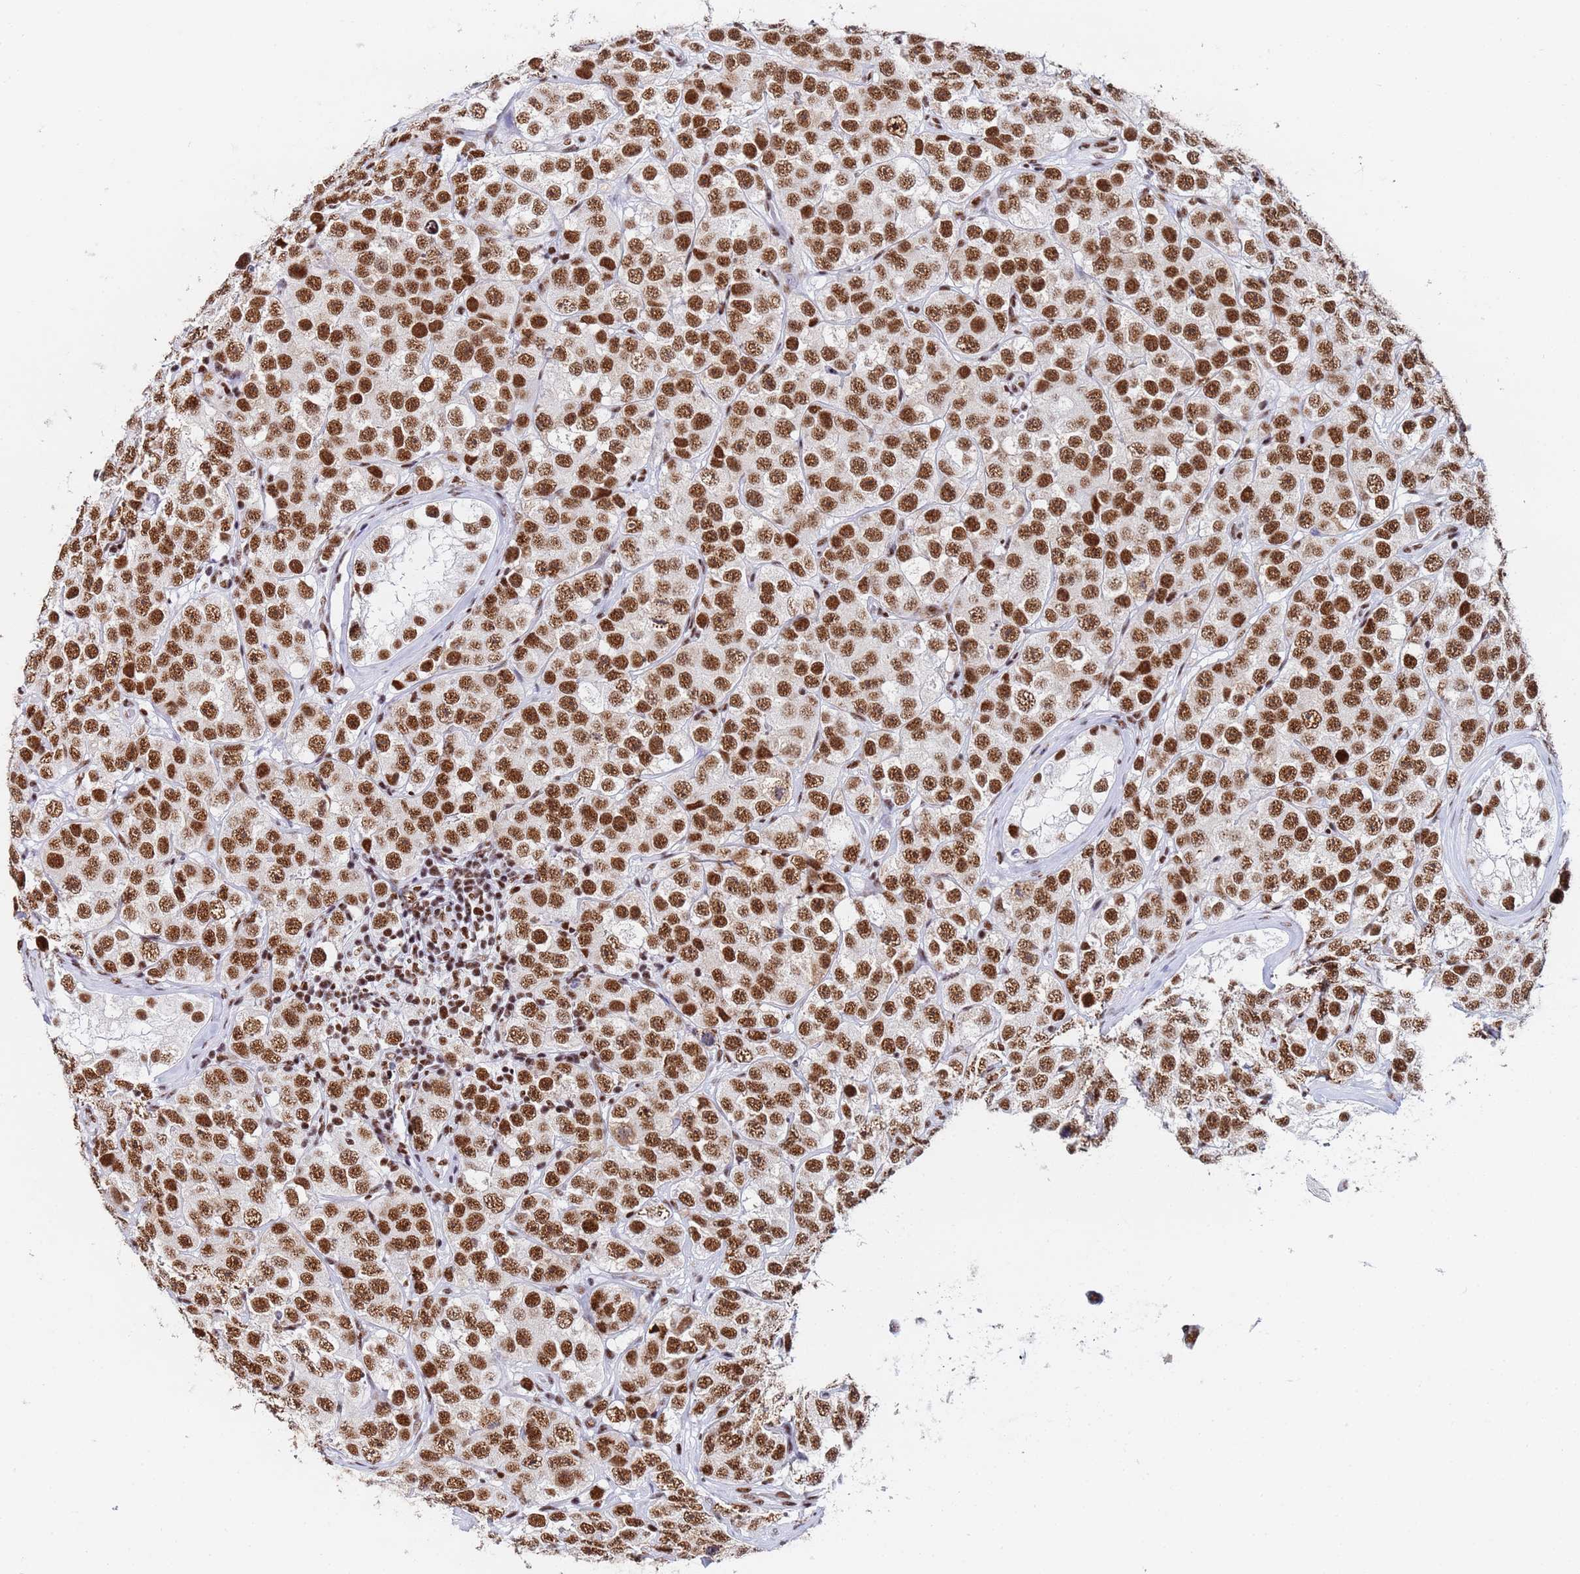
{"staining": {"intensity": "strong", "quantity": ">75%", "location": "nuclear"}, "tissue": "testis cancer", "cell_type": "Tumor cells", "image_type": "cancer", "snomed": [{"axis": "morphology", "description": "Seminoma, NOS"}, {"axis": "topography", "description": "Testis"}], "caption": "Protein staining of seminoma (testis) tissue shows strong nuclear expression in approximately >75% of tumor cells.", "gene": "SNRPA1", "patient": {"sex": "male", "age": 28}}